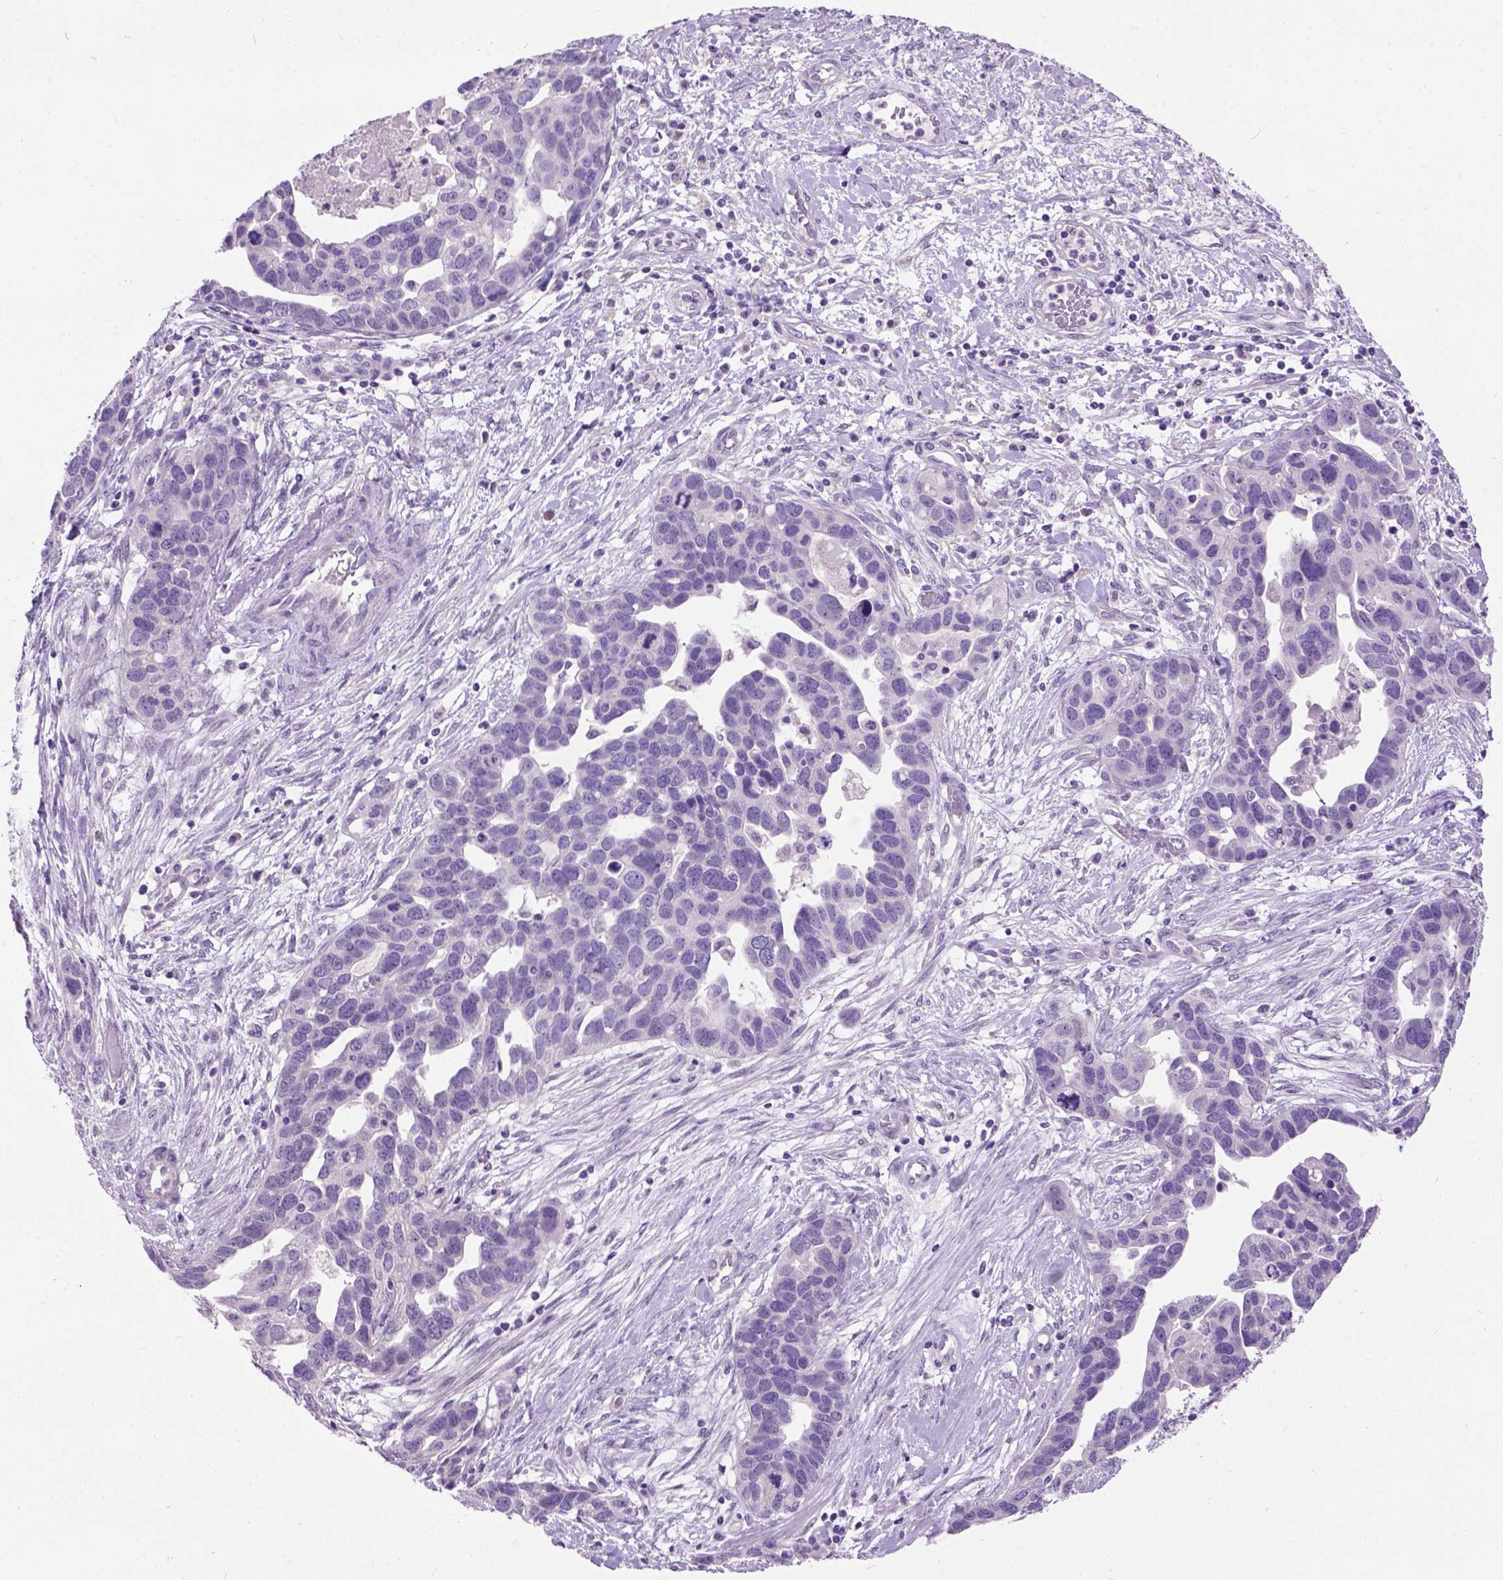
{"staining": {"intensity": "negative", "quantity": "none", "location": "none"}, "tissue": "ovarian cancer", "cell_type": "Tumor cells", "image_type": "cancer", "snomed": [{"axis": "morphology", "description": "Cystadenocarcinoma, serous, NOS"}, {"axis": "topography", "description": "Ovary"}], "caption": "Immunohistochemistry (IHC) micrograph of neoplastic tissue: ovarian cancer stained with DAB shows no significant protein positivity in tumor cells.", "gene": "MAPT", "patient": {"sex": "female", "age": 54}}